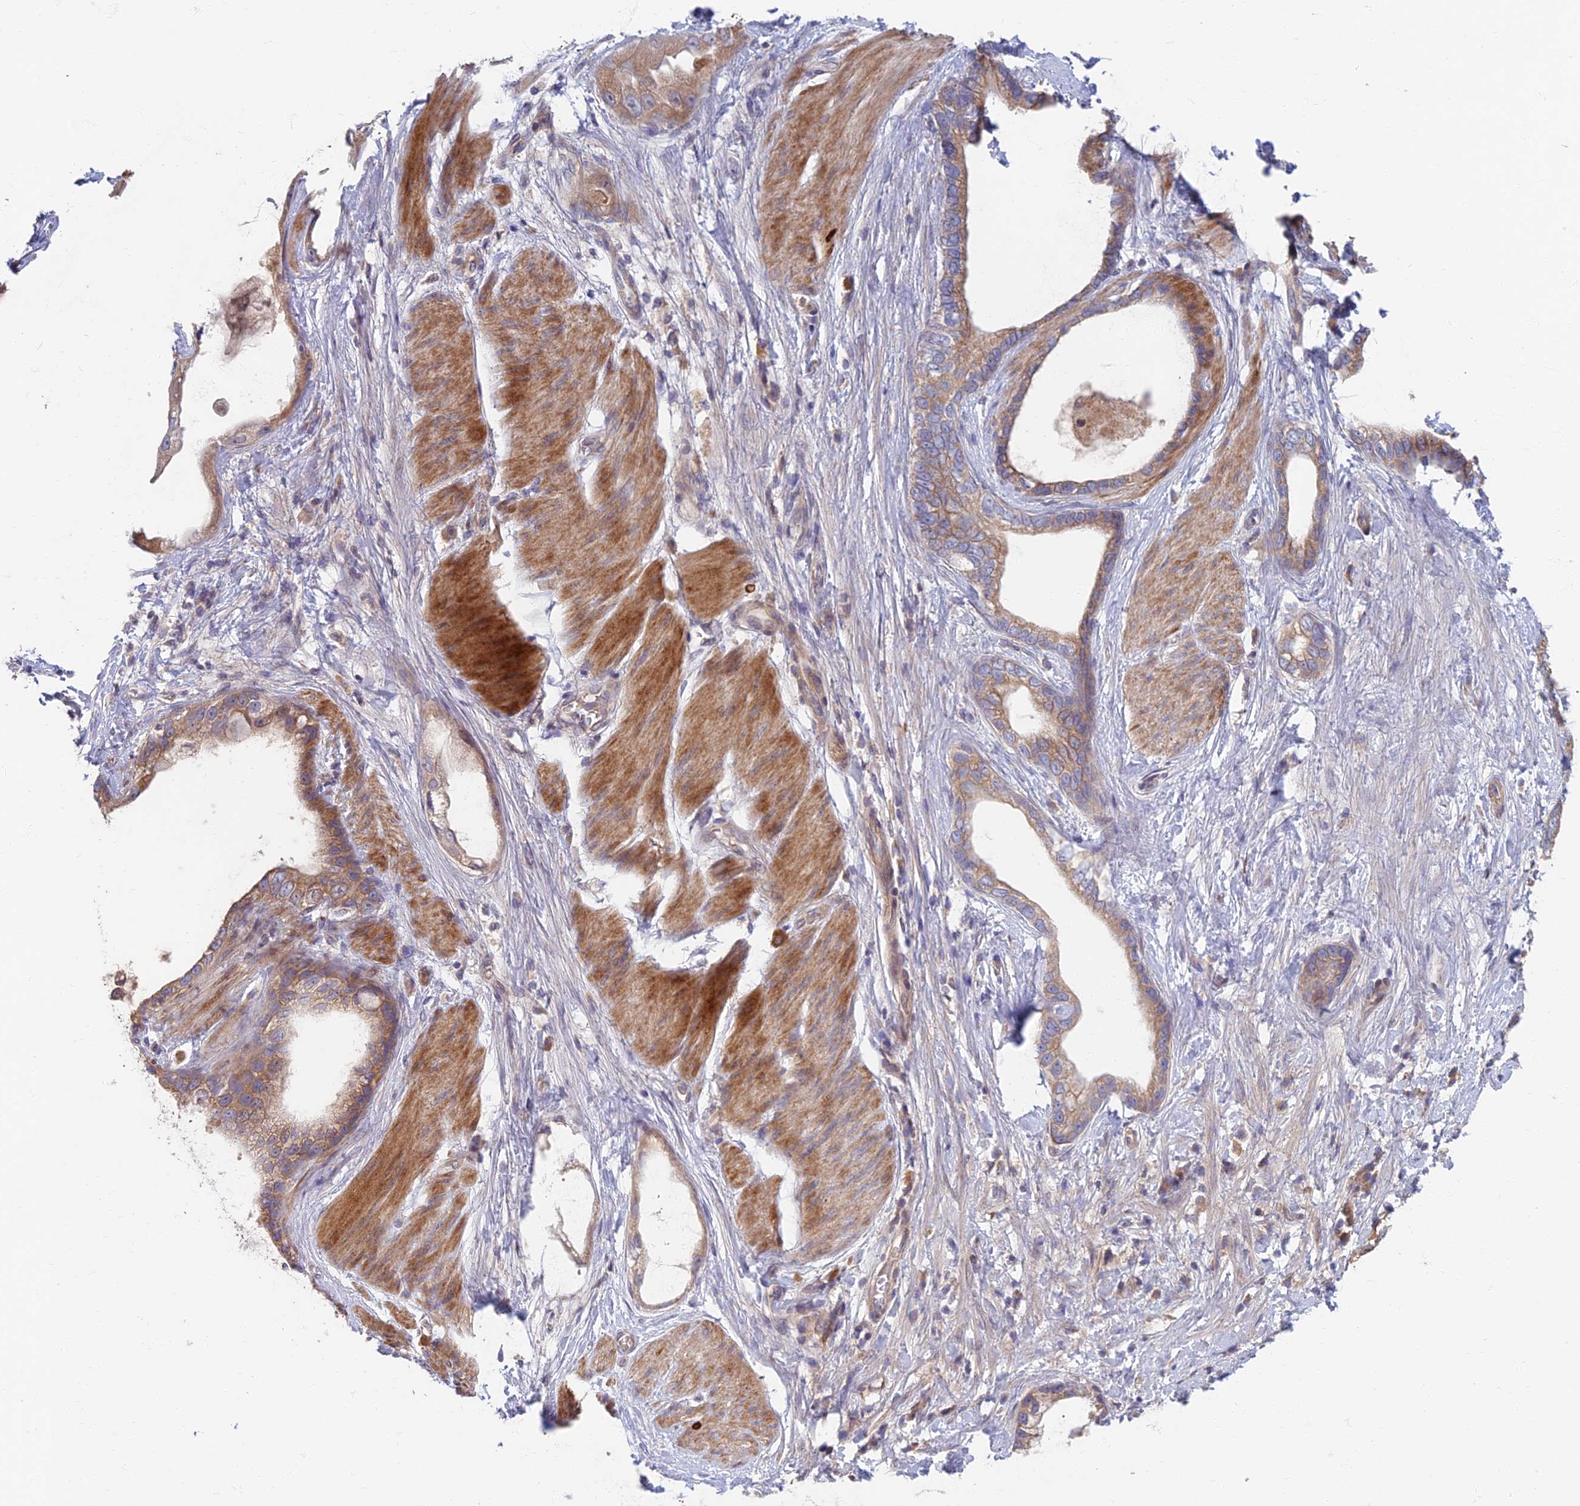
{"staining": {"intensity": "moderate", "quantity": "25%-75%", "location": "cytoplasmic/membranous"}, "tissue": "stomach cancer", "cell_type": "Tumor cells", "image_type": "cancer", "snomed": [{"axis": "morphology", "description": "Adenocarcinoma, NOS"}, {"axis": "topography", "description": "Stomach"}], "caption": "Human stomach cancer stained with a protein marker shows moderate staining in tumor cells.", "gene": "SOGA1", "patient": {"sex": "male", "age": 55}}